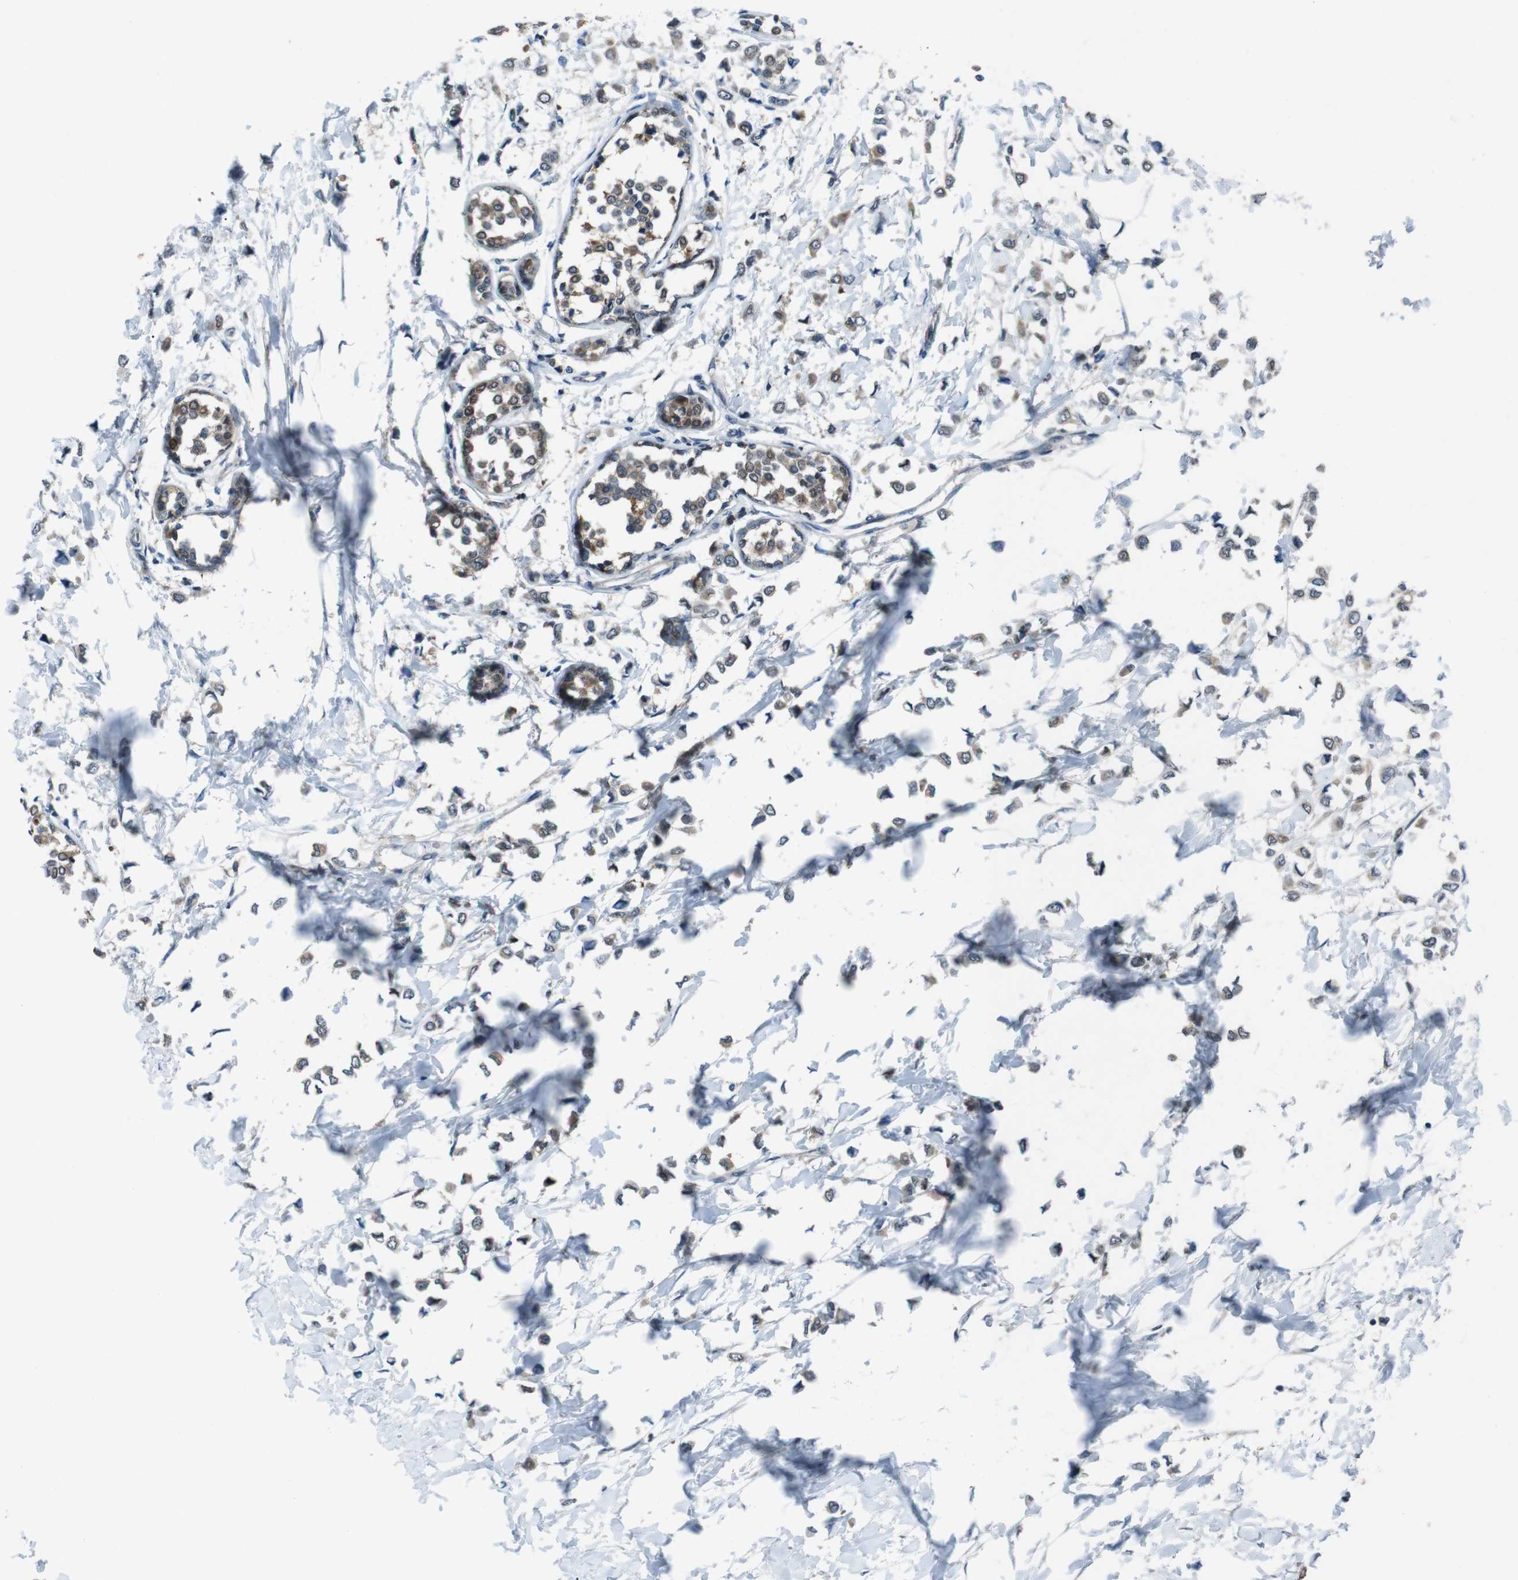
{"staining": {"intensity": "weak", "quantity": "<25%", "location": "cytoplasmic/membranous"}, "tissue": "breast cancer", "cell_type": "Tumor cells", "image_type": "cancer", "snomed": [{"axis": "morphology", "description": "Lobular carcinoma"}, {"axis": "topography", "description": "Breast"}], "caption": "This is an immunohistochemistry histopathology image of human breast cancer. There is no expression in tumor cells.", "gene": "LRP5", "patient": {"sex": "female", "age": 51}}